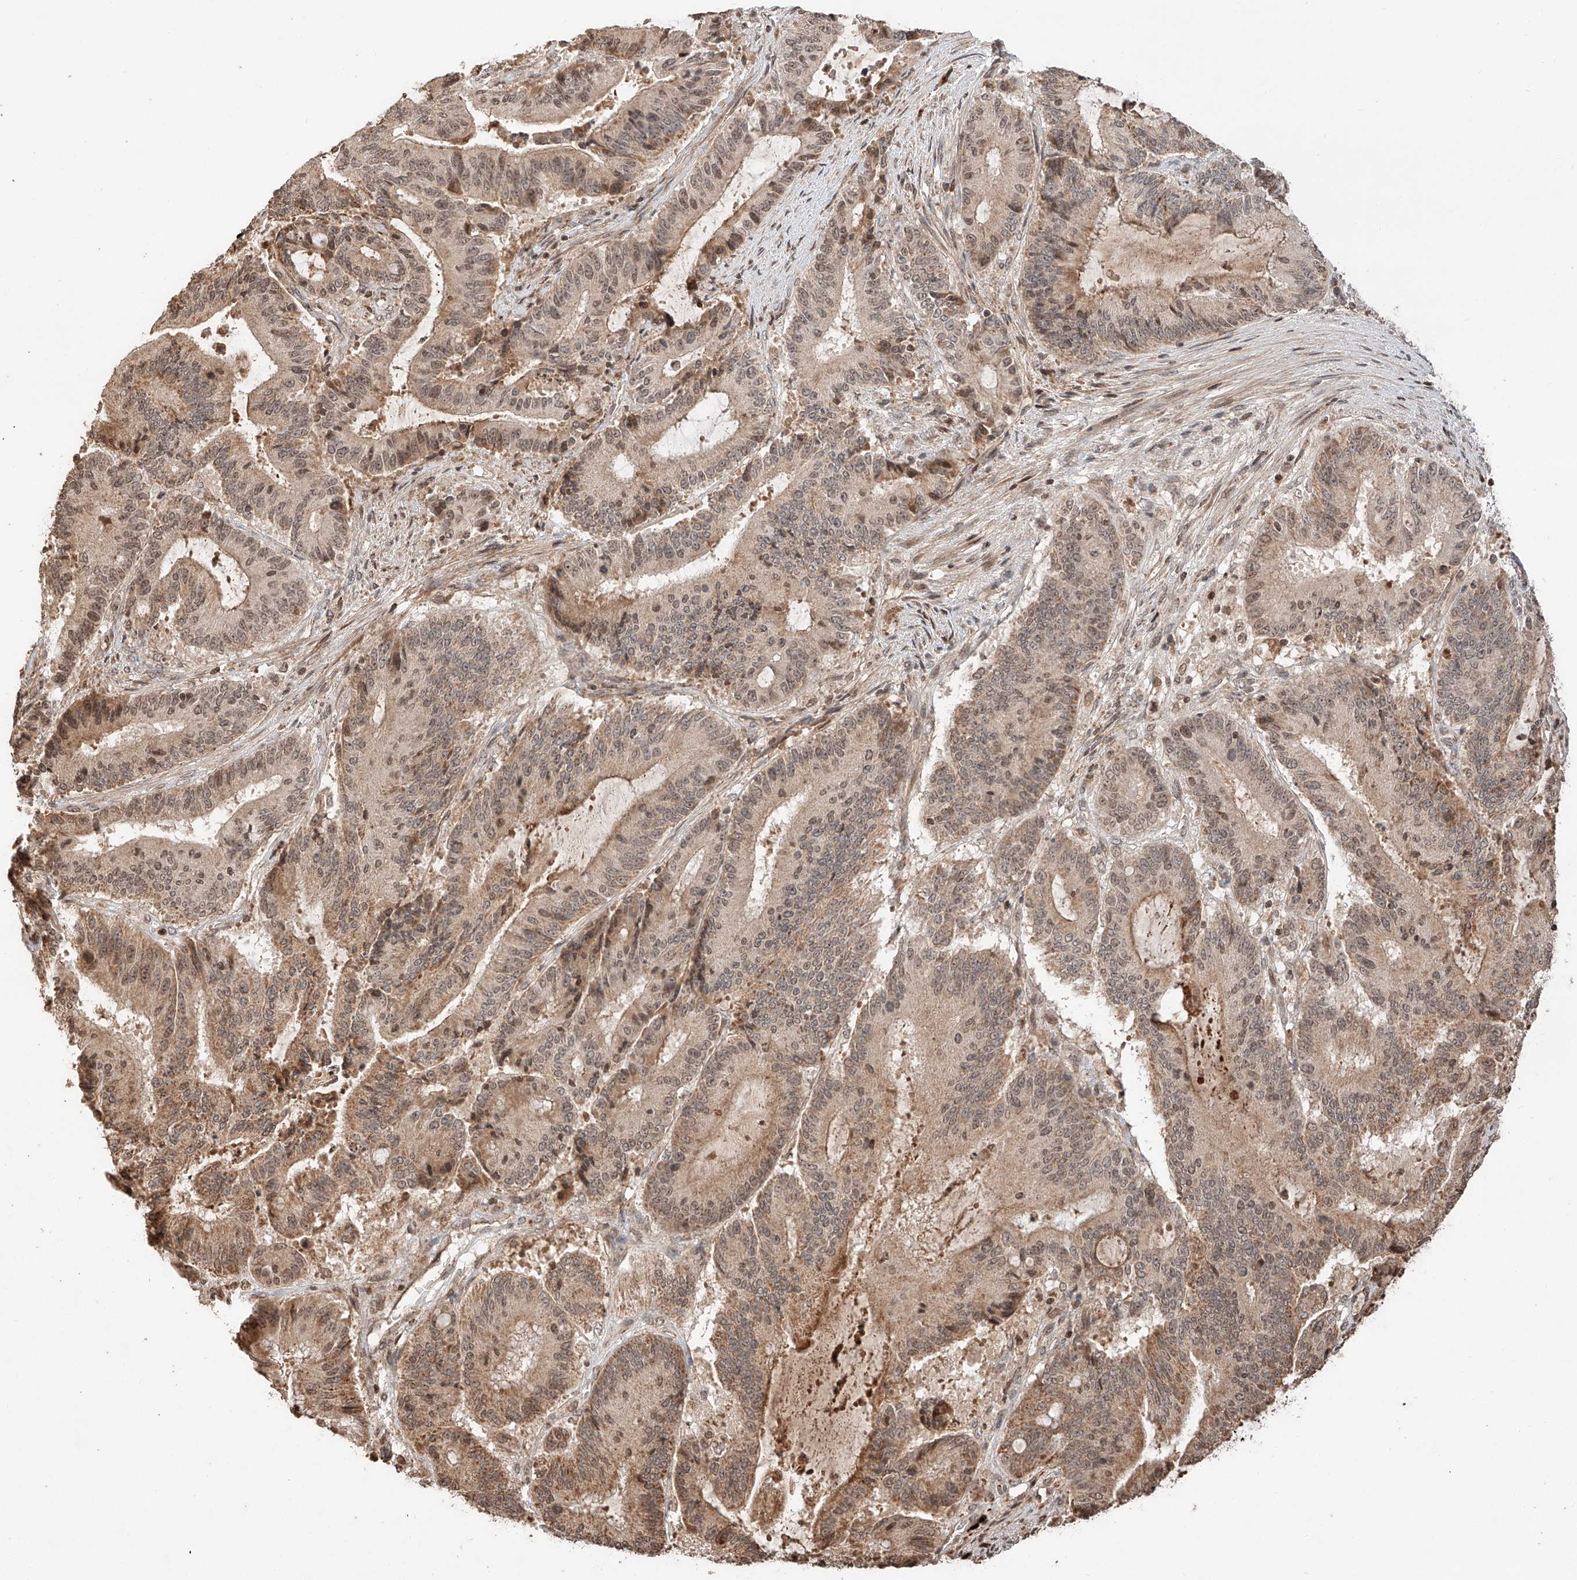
{"staining": {"intensity": "moderate", "quantity": "25%-75%", "location": "cytoplasmic/membranous,nuclear"}, "tissue": "liver cancer", "cell_type": "Tumor cells", "image_type": "cancer", "snomed": [{"axis": "morphology", "description": "Normal tissue, NOS"}, {"axis": "morphology", "description": "Cholangiocarcinoma"}, {"axis": "topography", "description": "Liver"}, {"axis": "topography", "description": "Peripheral nerve tissue"}], "caption": "The micrograph demonstrates immunohistochemical staining of cholangiocarcinoma (liver). There is moderate cytoplasmic/membranous and nuclear staining is identified in approximately 25%-75% of tumor cells. (Brightfield microscopy of DAB IHC at high magnification).", "gene": "ARHGAP33", "patient": {"sex": "female", "age": 73}}